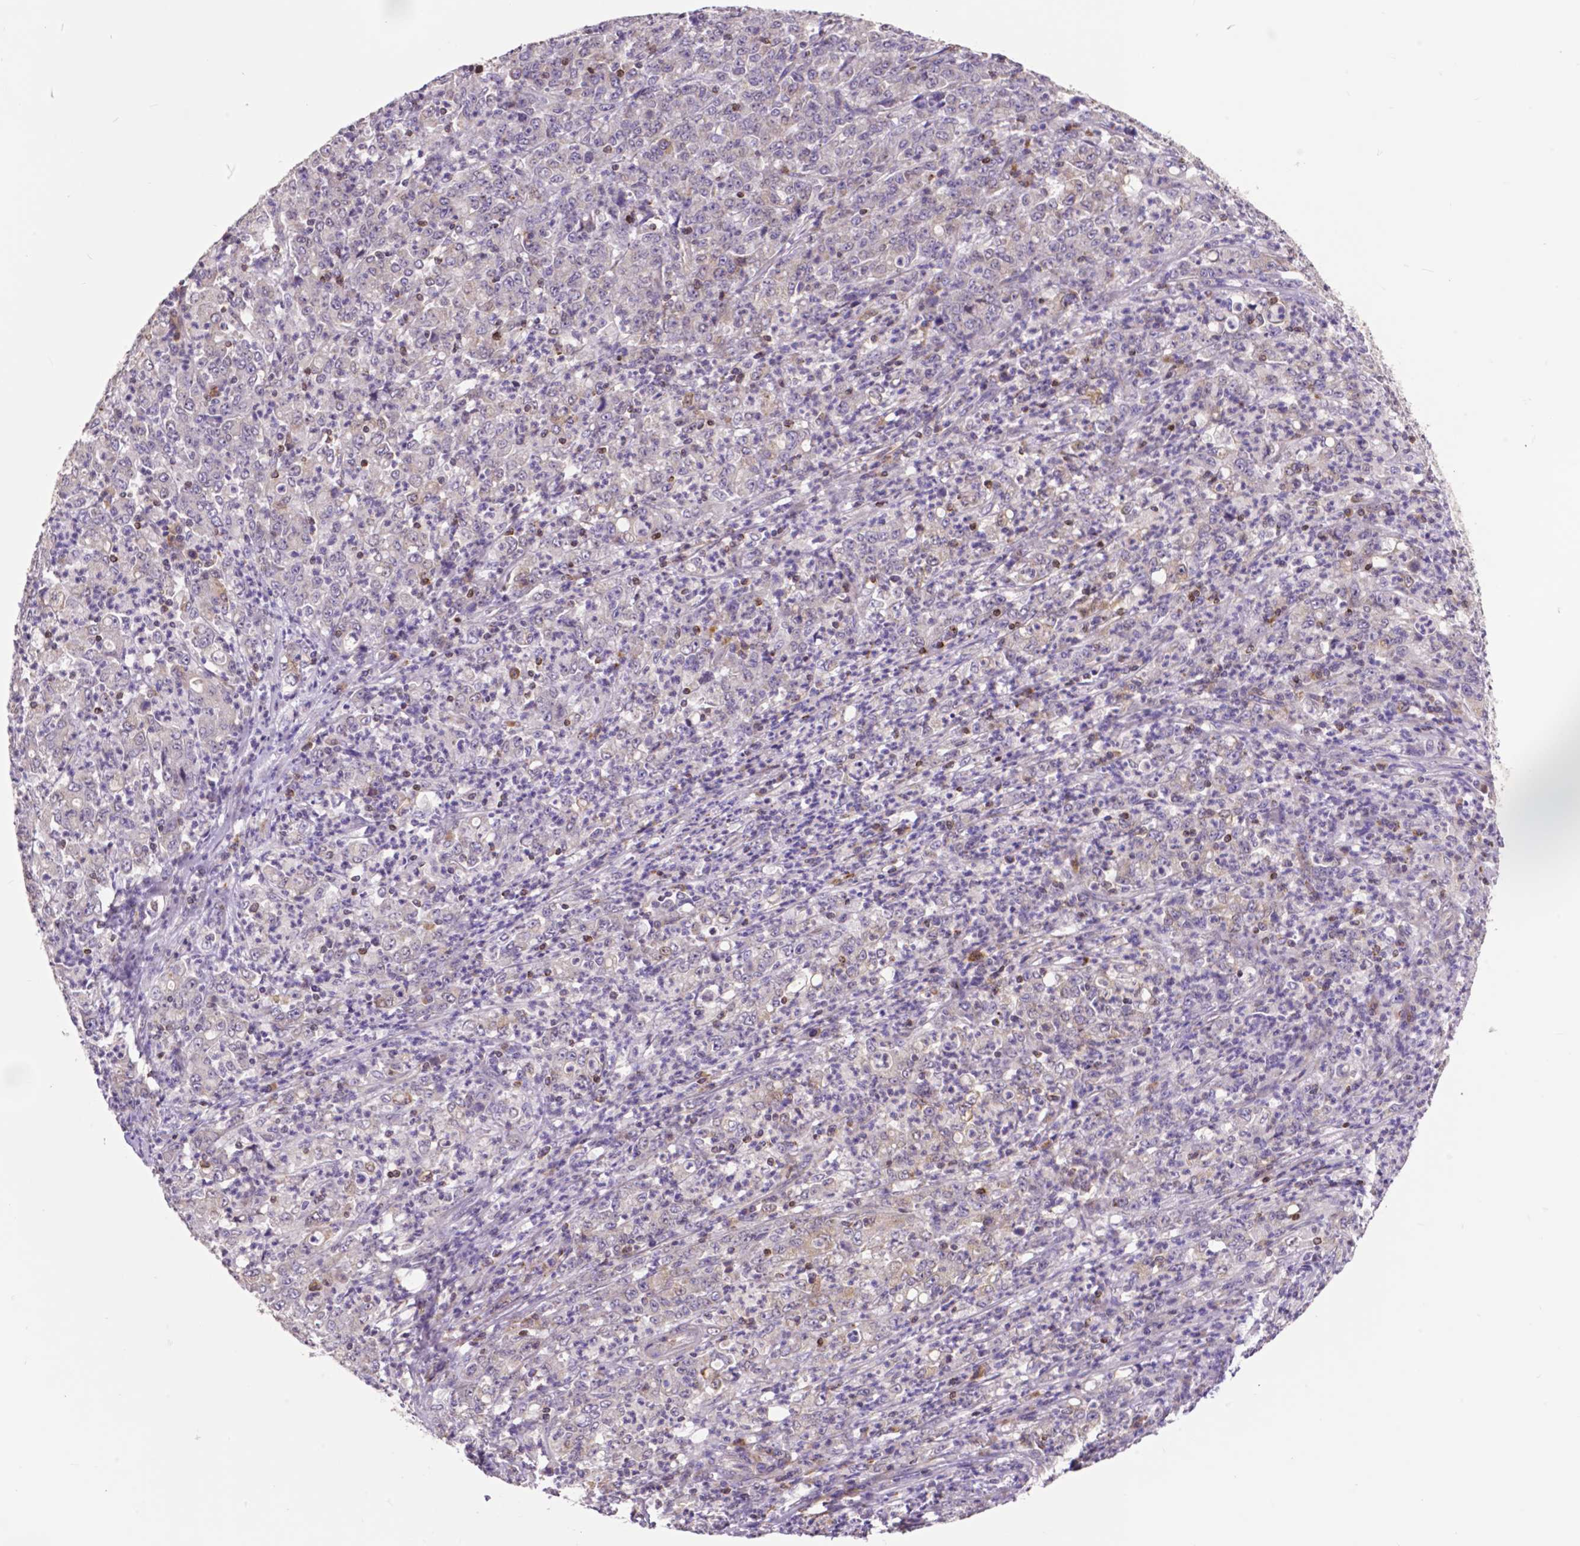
{"staining": {"intensity": "negative", "quantity": "none", "location": "none"}, "tissue": "stomach cancer", "cell_type": "Tumor cells", "image_type": "cancer", "snomed": [{"axis": "morphology", "description": "Adenocarcinoma, NOS"}, {"axis": "topography", "description": "Stomach, lower"}], "caption": "Photomicrograph shows no significant protein expression in tumor cells of stomach cancer.", "gene": "MCL1", "patient": {"sex": "female", "age": 71}}